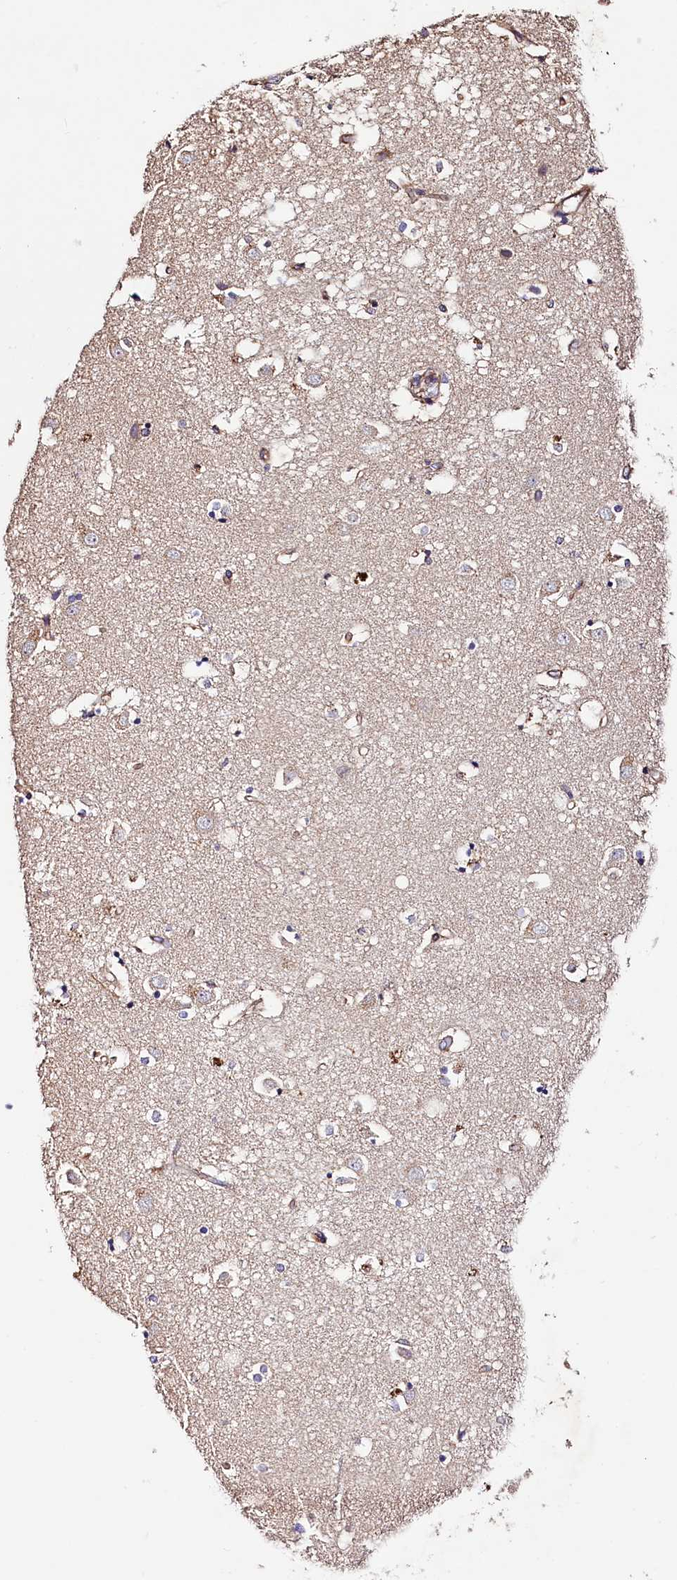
{"staining": {"intensity": "negative", "quantity": "none", "location": "none"}, "tissue": "caudate", "cell_type": "Glial cells", "image_type": "normal", "snomed": [{"axis": "morphology", "description": "Normal tissue, NOS"}, {"axis": "topography", "description": "Lateral ventricle wall"}], "caption": "The photomicrograph exhibits no significant staining in glial cells of caudate.", "gene": "KLHDC4", "patient": {"sex": "male", "age": 45}}